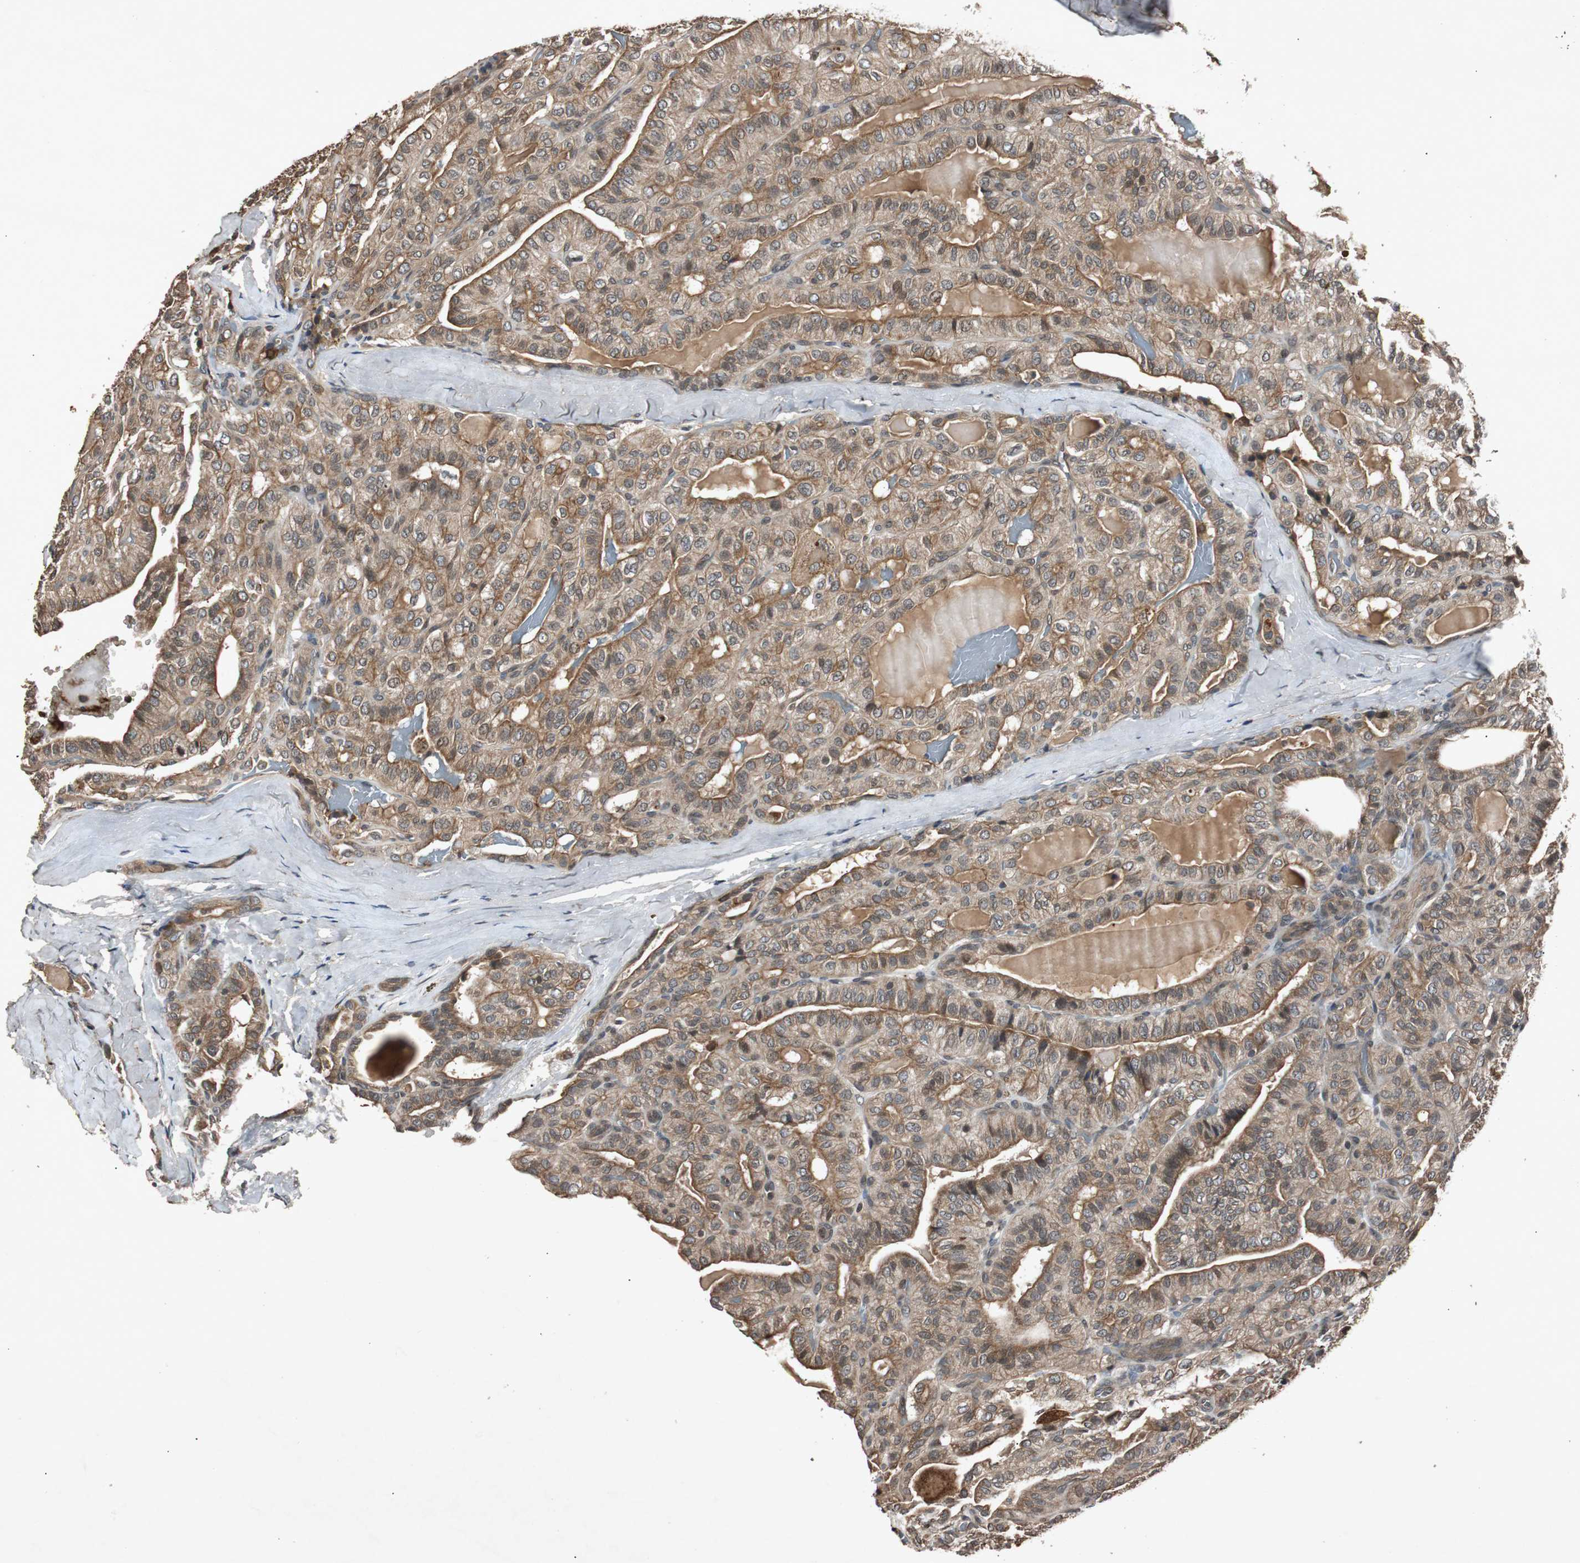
{"staining": {"intensity": "moderate", "quantity": ">75%", "location": "cytoplasmic/membranous"}, "tissue": "thyroid cancer", "cell_type": "Tumor cells", "image_type": "cancer", "snomed": [{"axis": "morphology", "description": "Papillary adenocarcinoma, NOS"}, {"axis": "topography", "description": "Thyroid gland"}], "caption": "Immunohistochemical staining of thyroid papillary adenocarcinoma demonstrates moderate cytoplasmic/membranous protein positivity in approximately >75% of tumor cells.", "gene": "SLIT2", "patient": {"sex": "male", "age": 77}}